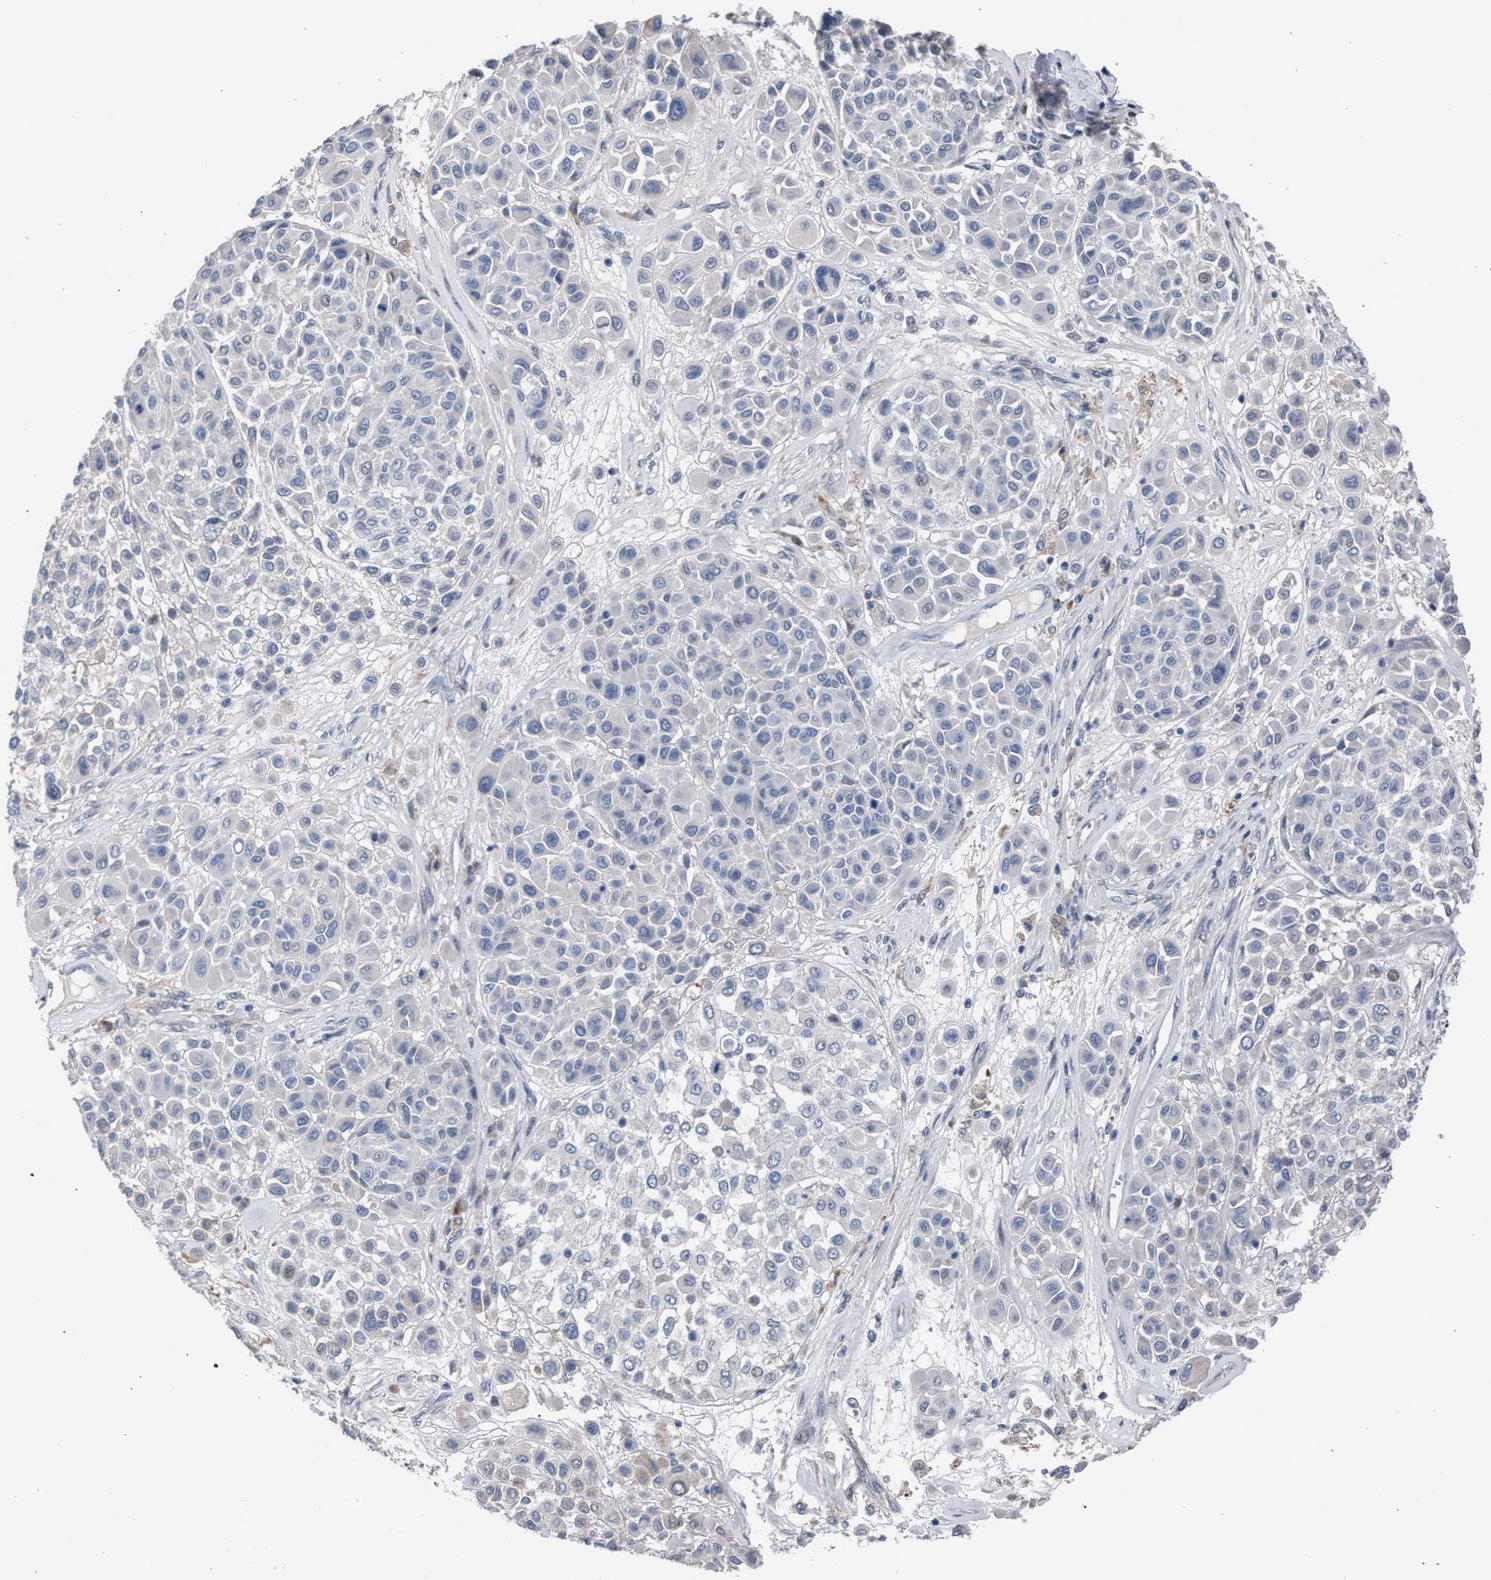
{"staining": {"intensity": "negative", "quantity": "none", "location": "none"}, "tissue": "melanoma", "cell_type": "Tumor cells", "image_type": "cancer", "snomed": [{"axis": "morphology", "description": "Malignant melanoma, Metastatic site"}, {"axis": "topography", "description": "Soft tissue"}], "caption": "The image shows no staining of tumor cells in melanoma.", "gene": "RNF135", "patient": {"sex": "male", "age": 41}}